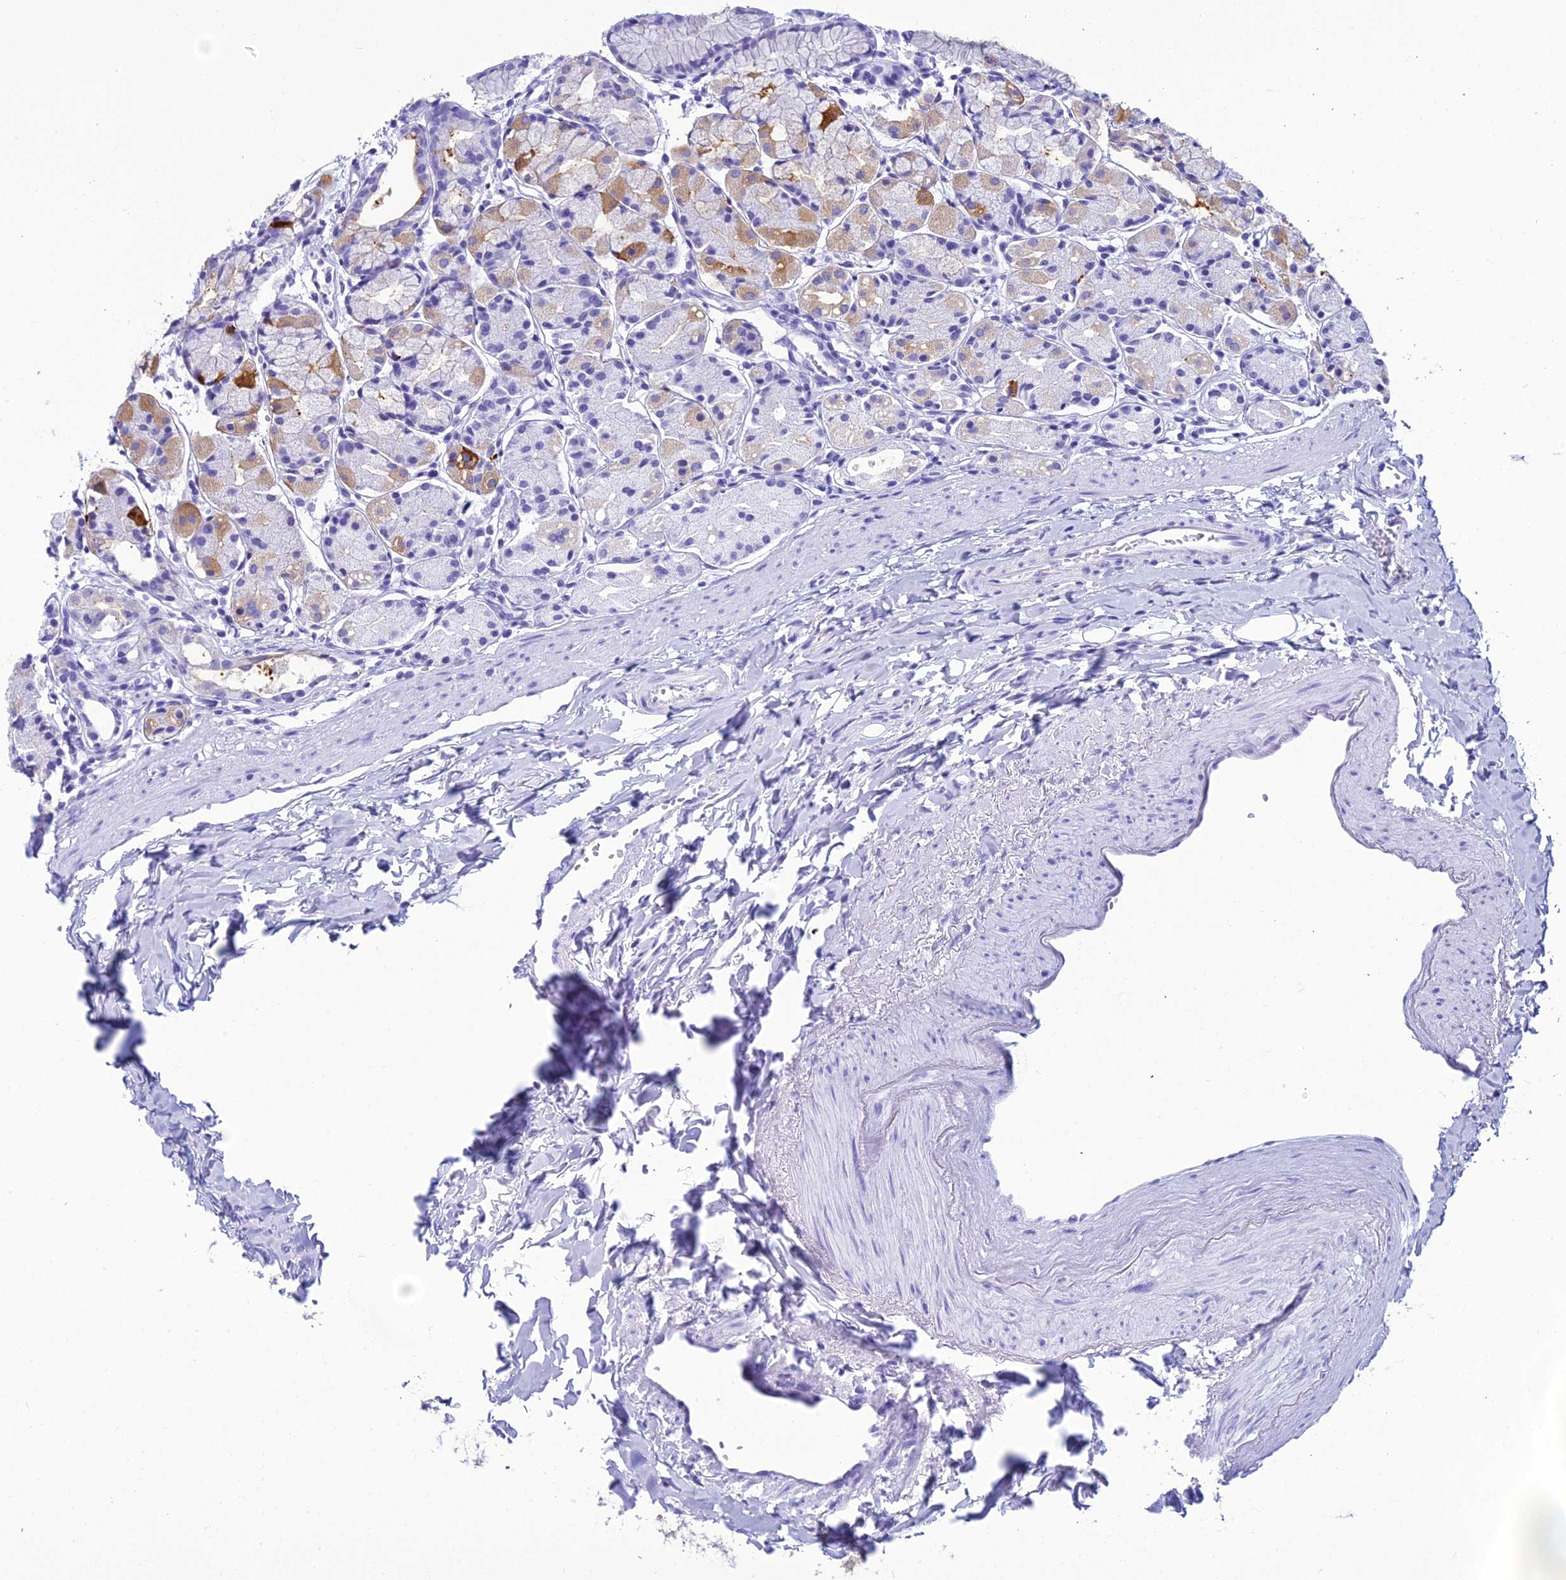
{"staining": {"intensity": "strong", "quantity": "<25%", "location": "cytoplasmic/membranous"}, "tissue": "stomach", "cell_type": "Glandular cells", "image_type": "normal", "snomed": [{"axis": "morphology", "description": "Normal tissue, NOS"}, {"axis": "topography", "description": "Stomach, upper"}], "caption": "IHC histopathology image of benign stomach stained for a protein (brown), which exhibits medium levels of strong cytoplasmic/membranous expression in approximately <25% of glandular cells.", "gene": "ZNF442", "patient": {"sex": "male", "age": 47}}